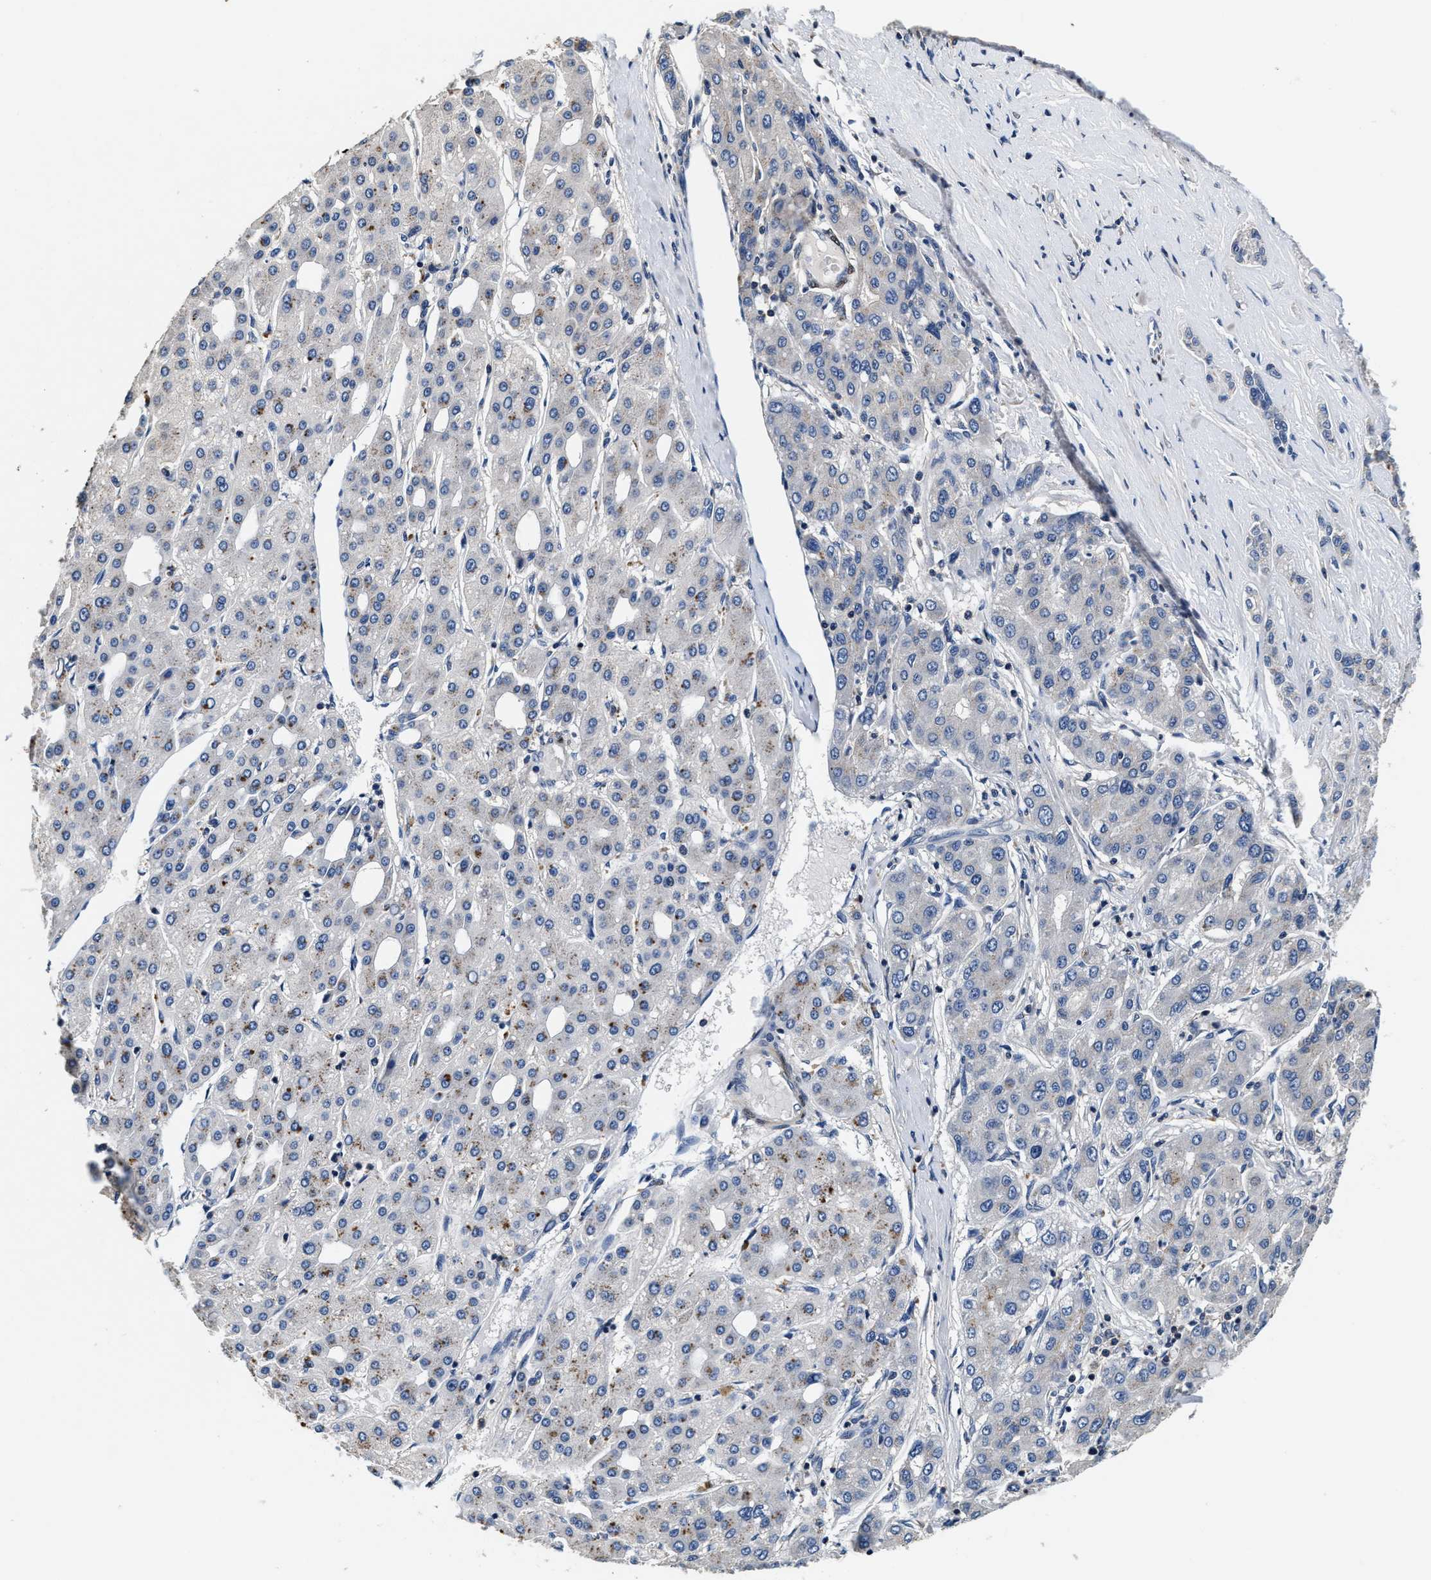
{"staining": {"intensity": "negative", "quantity": "none", "location": "none"}, "tissue": "liver cancer", "cell_type": "Tumor cells", "image_type": "cancer", "snomed": [{"axis": "morphology", "description": "Carcinoma, Hepatocellular, NOS"}, {"axis": "topography", "description": "Liver"}], "caption": "DAB (3,3'-diaminobenzidine) immunohistochemical staining of liver hepatocellular carcinoma exhibits no significant expression in tumor cells.", "gene": "ANKIB1", "patient": {"sex": "male", "age": 65}}